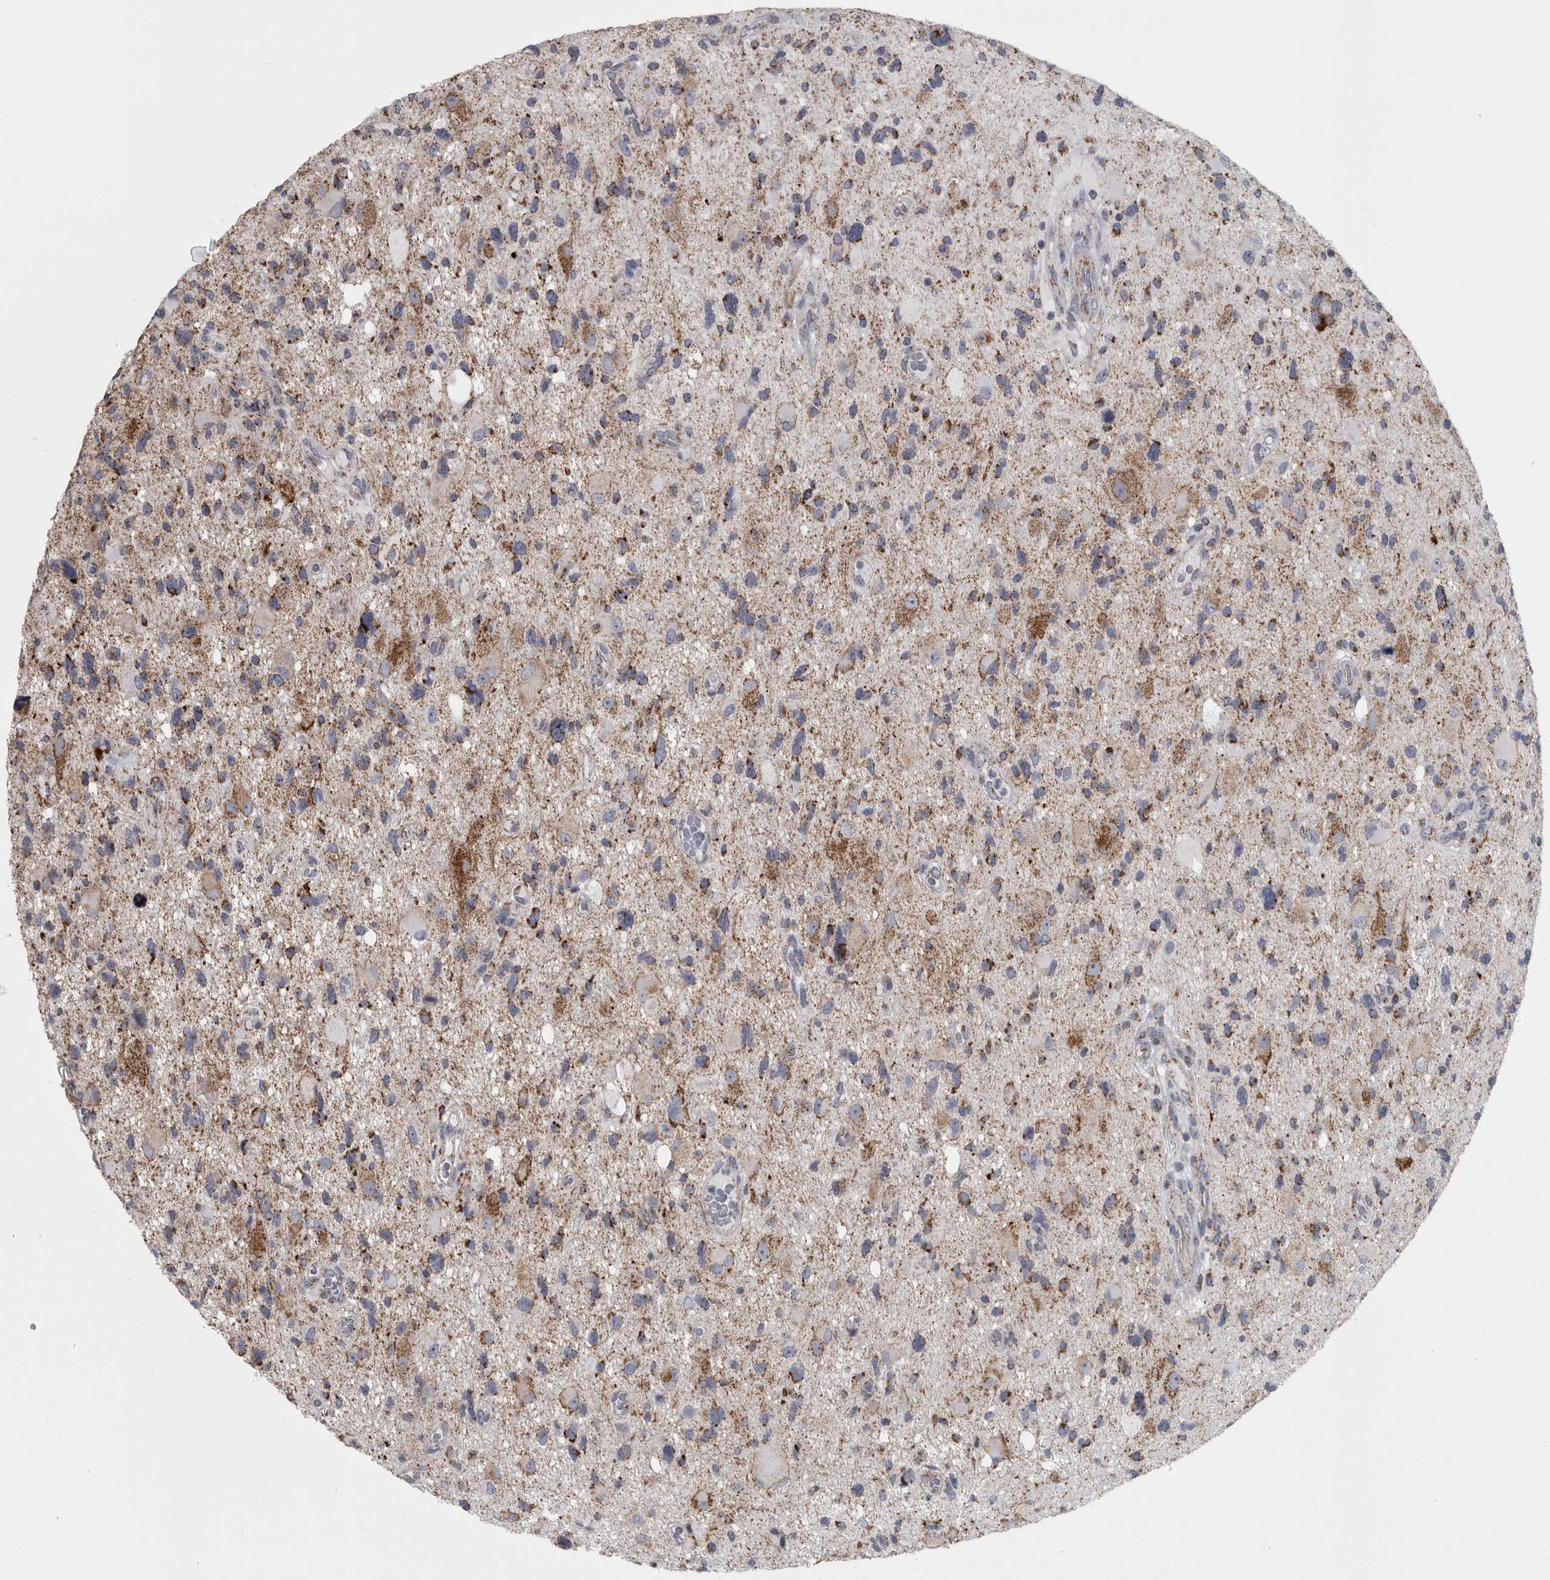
{"staining": {"intensity": "moderate", "quantity": ">75%", "location": "cytoplasmic/membranous"}, "tissue": "glioma", "cell_type": "Tumor cells", "image_type": "cancer", "snomed": [{"axis": "morphology", "description": "Glioma, malignant, High grade"}, {"axis": "topography", "description": "Brain"}], "caption": "Protein staining displays moderate cytoplasmic/membranous expression in approximately >75% of tumor cells in malignant glioma (high-grade).", "gene": "DBT", "patient": {"sex": "male", "age": 33}}